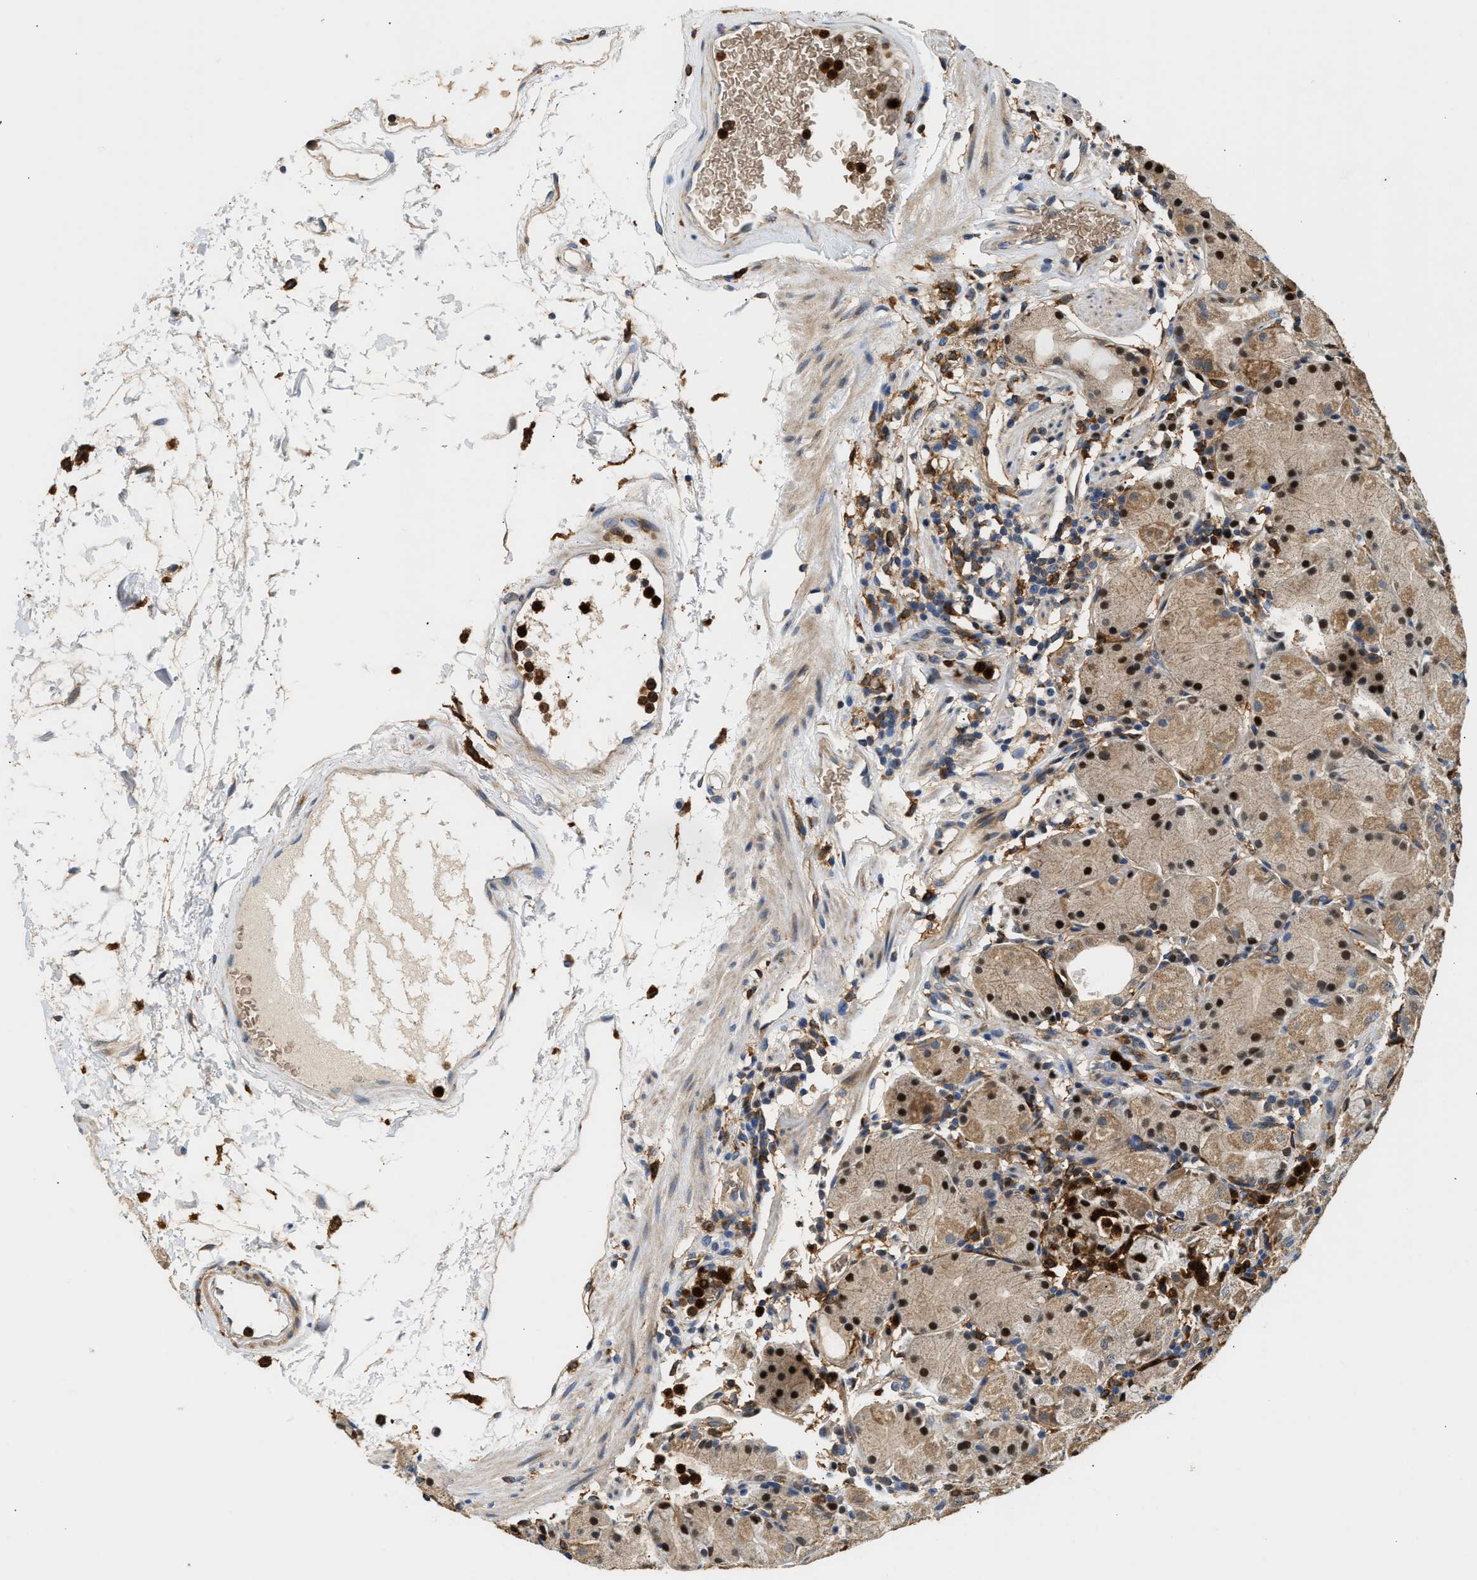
{"staining": {"intensity": "moderate", "quantity": ">75%", "location": "cytoplasmic/membranous,nuclear"}, "tissue": "stomach", "cell_type": "Glandular cells", "image_type": "normal", "snomed": [{"axis": "morphology", "description": "Normal tissue, NOS"}, {"axis": "topography", "description": "Stomach"}, {"axis": "topography", "description": "Stomach, lower"}], "caption": "IHC of unremarkable stomach exhibits medium levels of moderate cytoplasmic/membranous,nuclear positivity in about >75% of glandular cells.", "gene": "RAB31", "patient": {"sex": "female", "age": 75}}